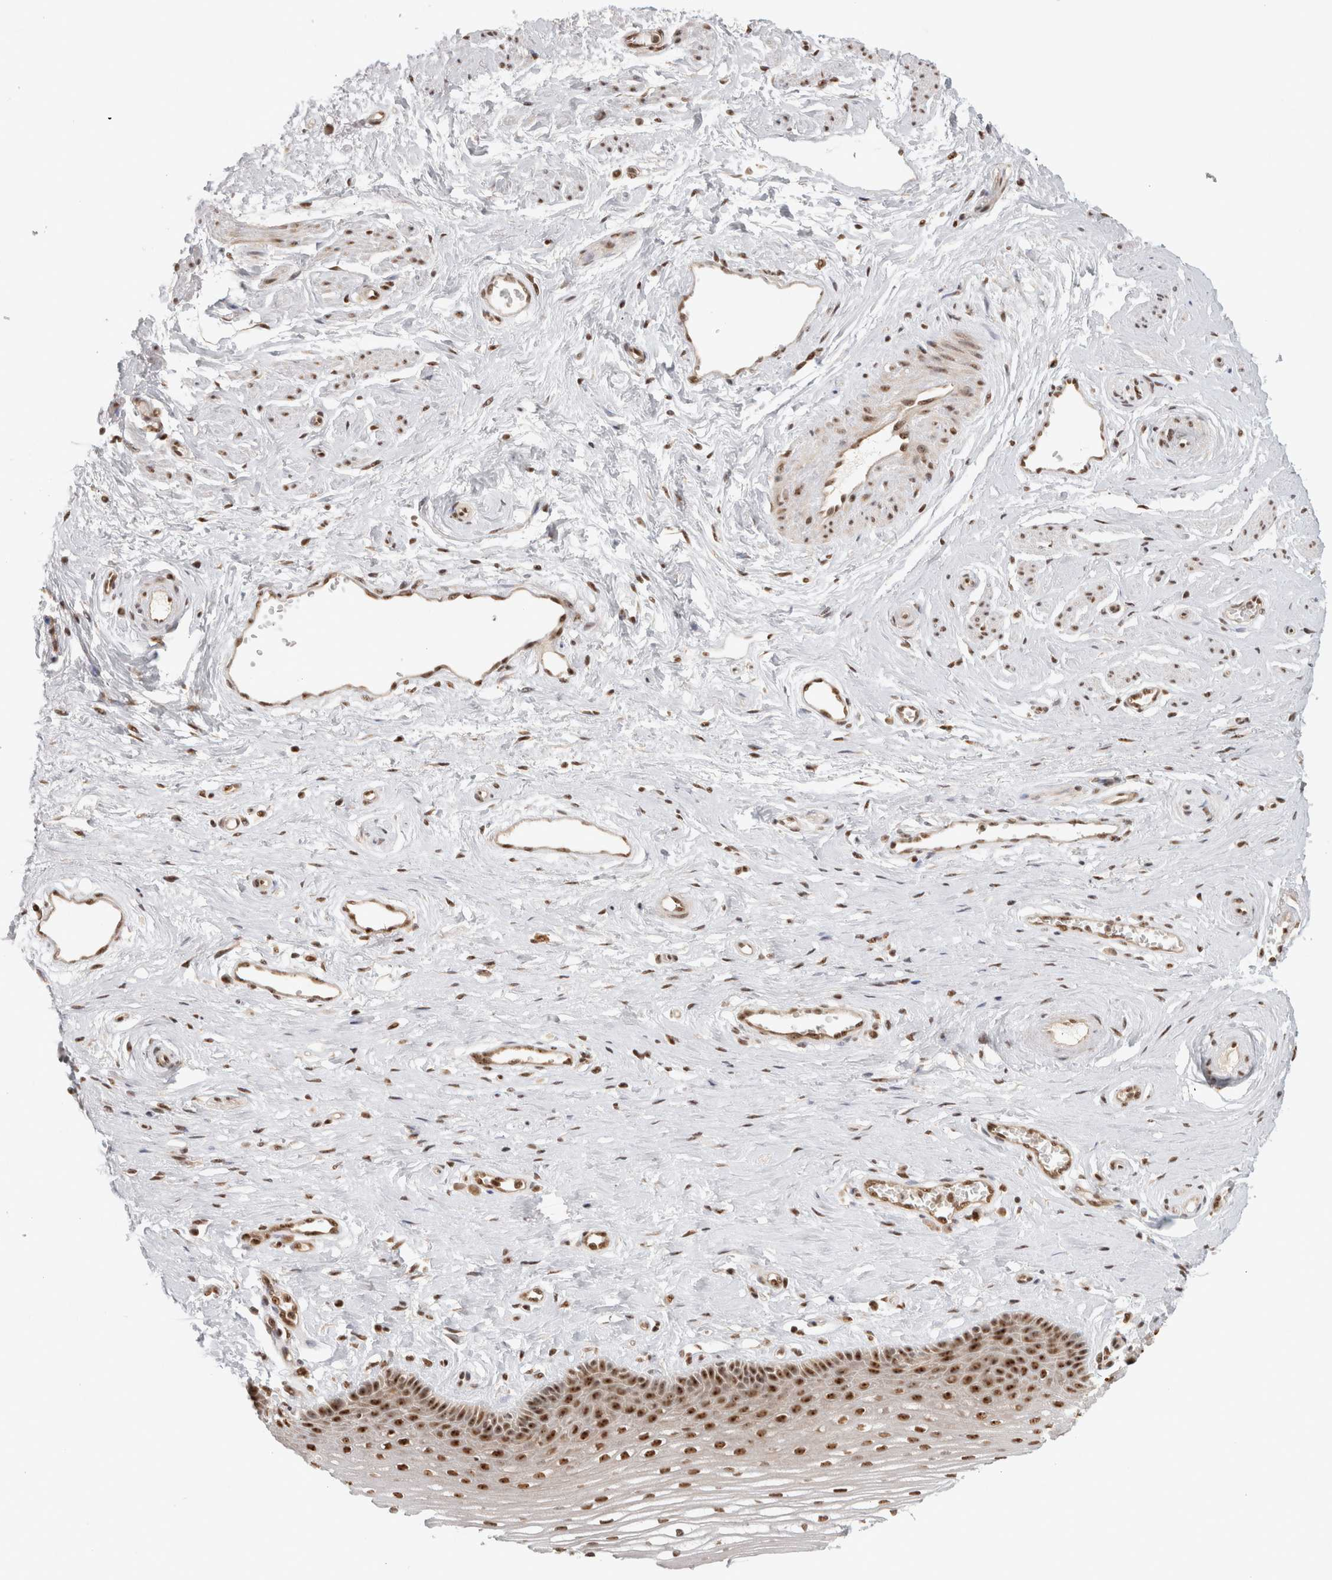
{"staining": {"intensity": "strong", "quantity": ">75%", "location": "nuclear"}, "tissue": "vagina", "cell_type": "Squamous epithelial cells", "image_type": "normal", "snomed": [{"axis": "morphology", "description": "Normal tissue, NOS"}, {"axis": "topography", "description": "Vagina"}], "caption": "Squamous epithelial cells exhibit strong nuclear staining in approximately >75% of cells in normal vagina. (DAB (3,3'-diaminobenzidine) IHC with brightfield microscopy, high magnification).", "gene": "EBNA1BP2", "patient": {"sex": "female", "age": 46}}